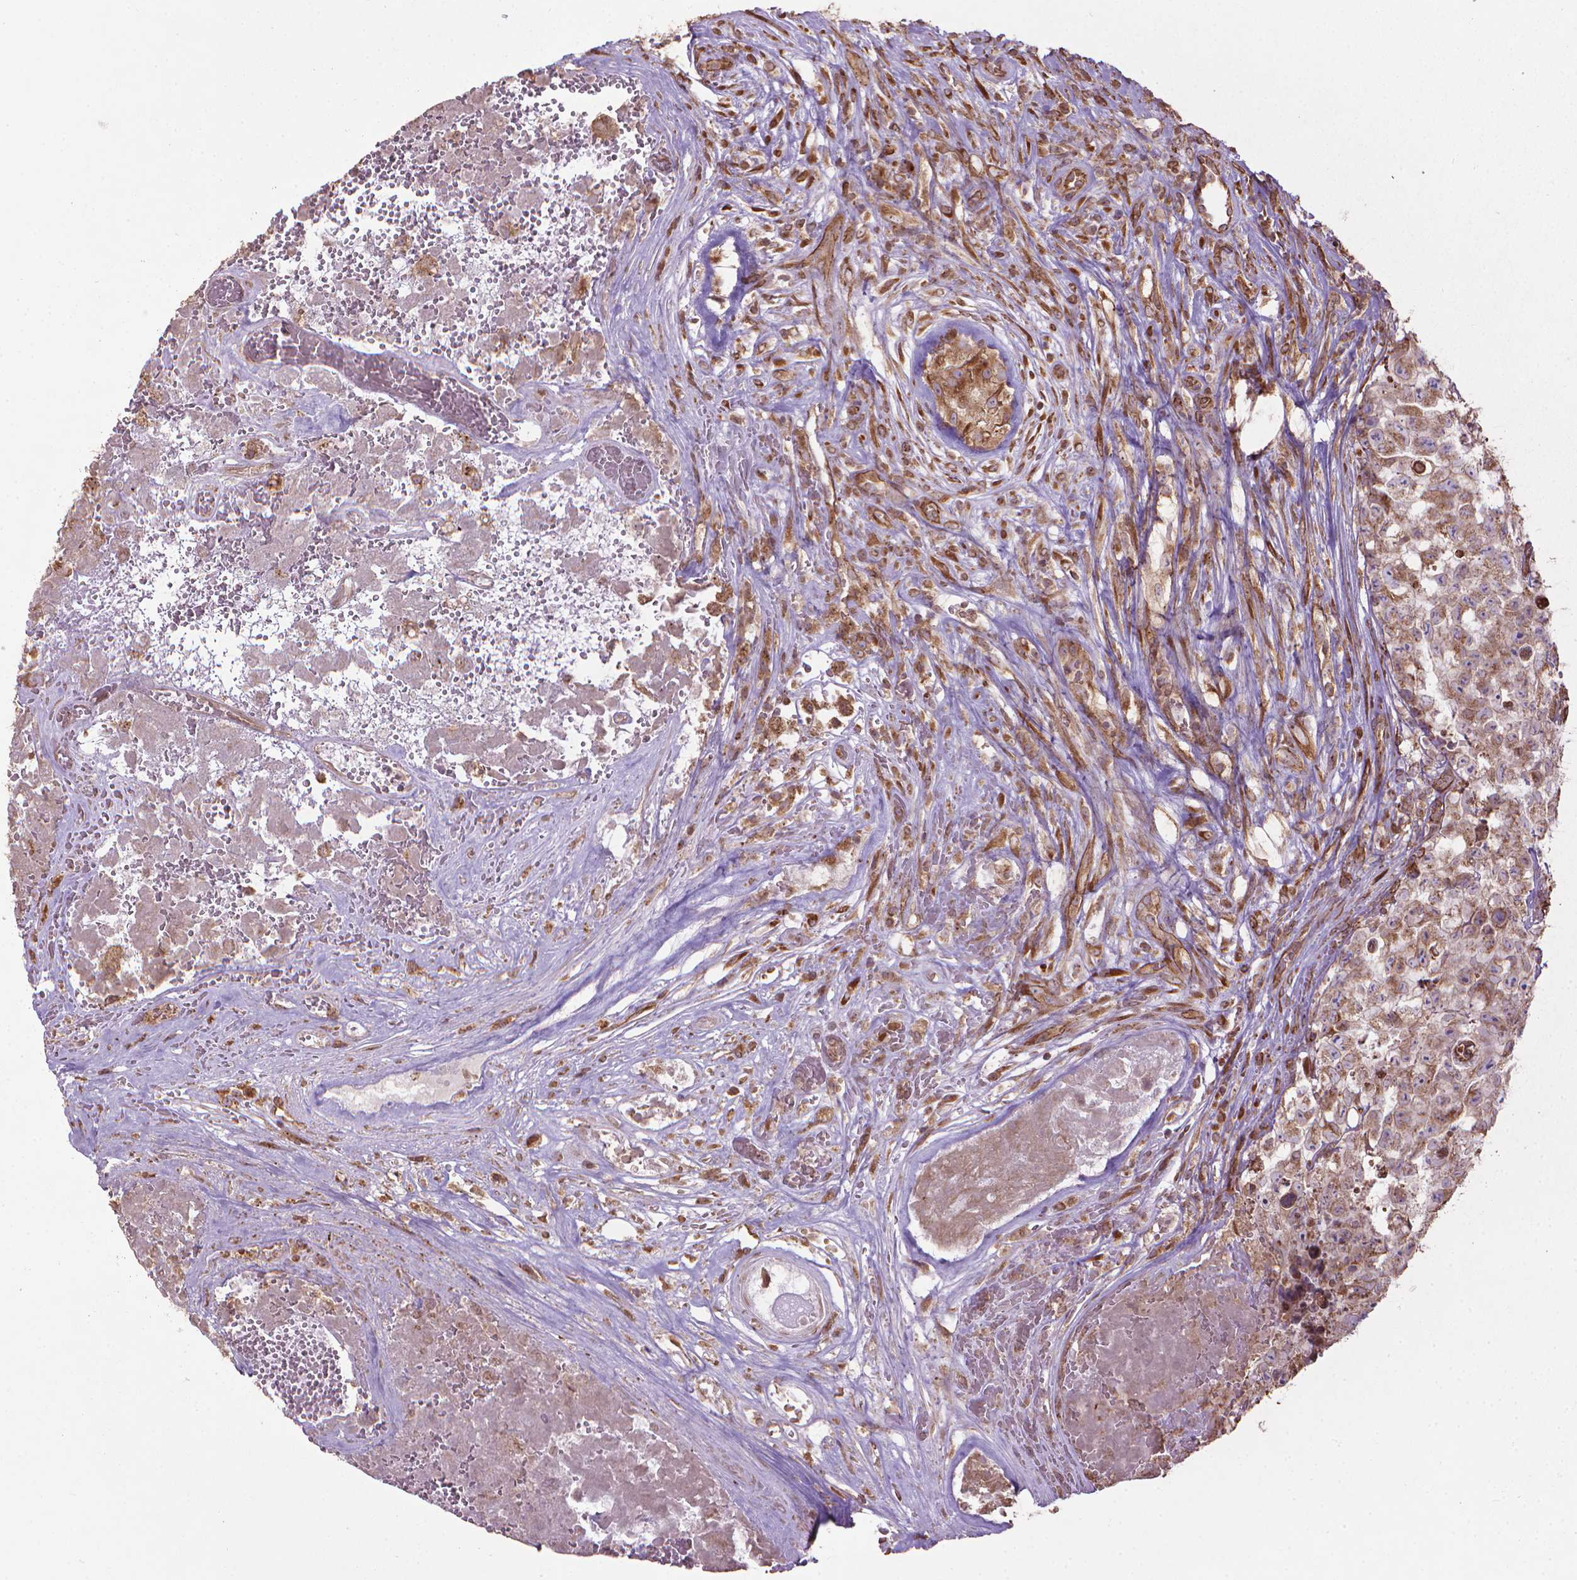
{"staining": {"intensity": "moderate", "quantity": ">75%", "location": "cytoplasmic/membranous"}, "tissue": "testis cancer", "cell_type": "Tumor cells", "image_type": "cancer", "snomed": [{"axis": "morphology", "description": "Carcinoma, Embryonal, NOS"}, {"axis": "topography", "description": "Testis"}], "caption": "Testis embryonal carcinoma stained with DAB immunohistochemistry (IHC) exhibits medium levels of moderate cytoplasmic/membranous expression in approximately >75% of tumor cells.", "gene": "GAS1", "patient": {"sex": "male", "age": 18}}